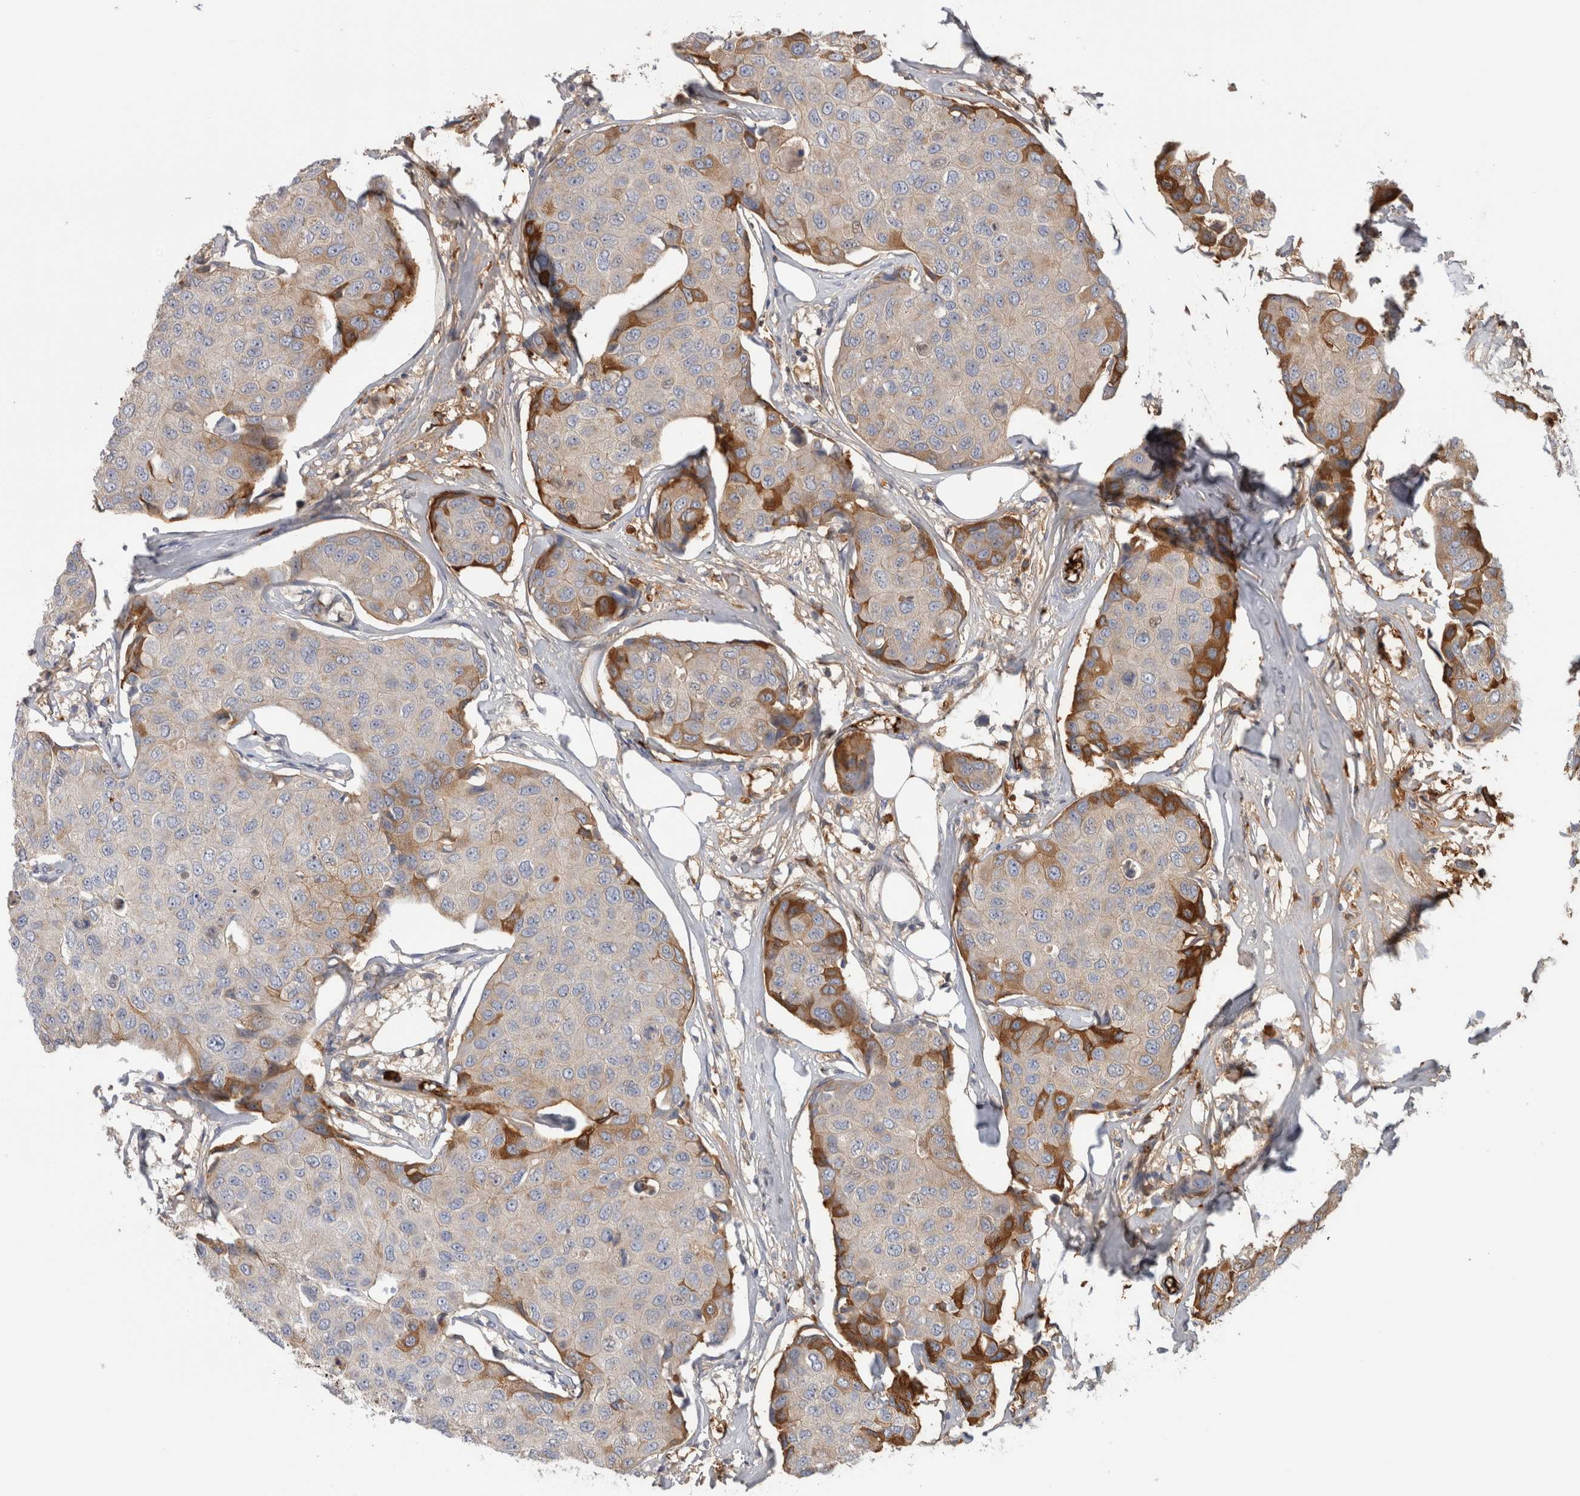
{"staining": {"intensity": "strong", "quantity": "<25%", "location": "cytoplasmic/membranous"}, "tissue": "breast cancer", "cell_type": "Tumor cells", "image_type": "cancer", "snomed": [{"axis": "morphology", "description": "Duct carcinoma"}, {"axis": "topography", "description": "Breast"}], "caption": "Invasive ductal carcinoma (breast) stained for a protein (brown) exhibits strong cytoplasmic/membranous positive expression in approximately <25% of tumor cells.", "gene": "TBCE", "patient": {"sex": "female", "age": 80}}